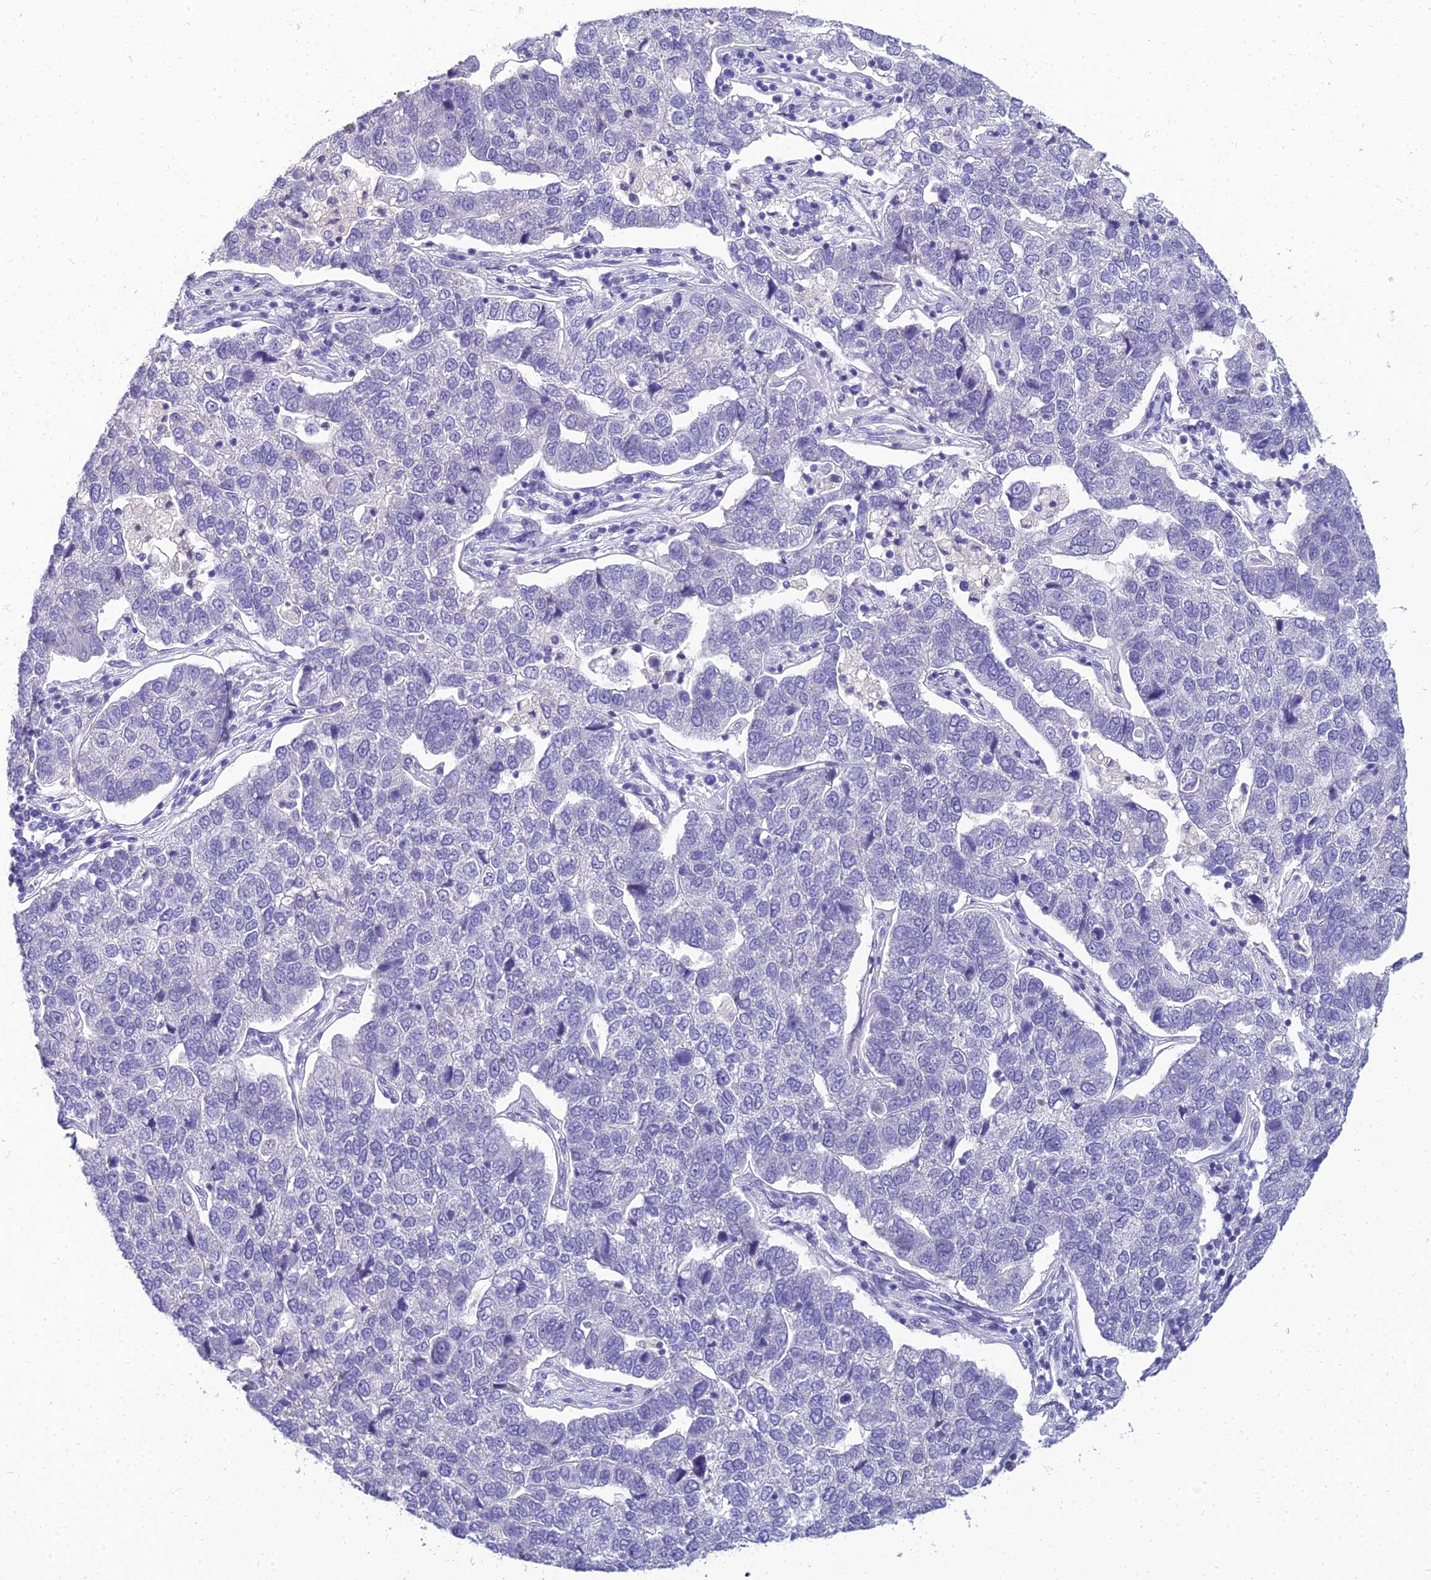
{"staining": {"intensity": "negative", "quantity": "none", "location": "none"}, "tissue": "pancreatic cancer", "cell_type": "Tumor cells", "image_type": "cancer", "snomed": [{"axis": "morphology", "description": "Adenocarcinoma, NOS"}, {"axis": "topography", "description": "Pancreas"}], "caption": "The immunohistochemistry (IHC) micrograph has no significant staining in tumor cells of adenocarcinoma (pancreatic) tissue.", "gene": "NPY", "patient": {"sex": "female", "age": 61}}